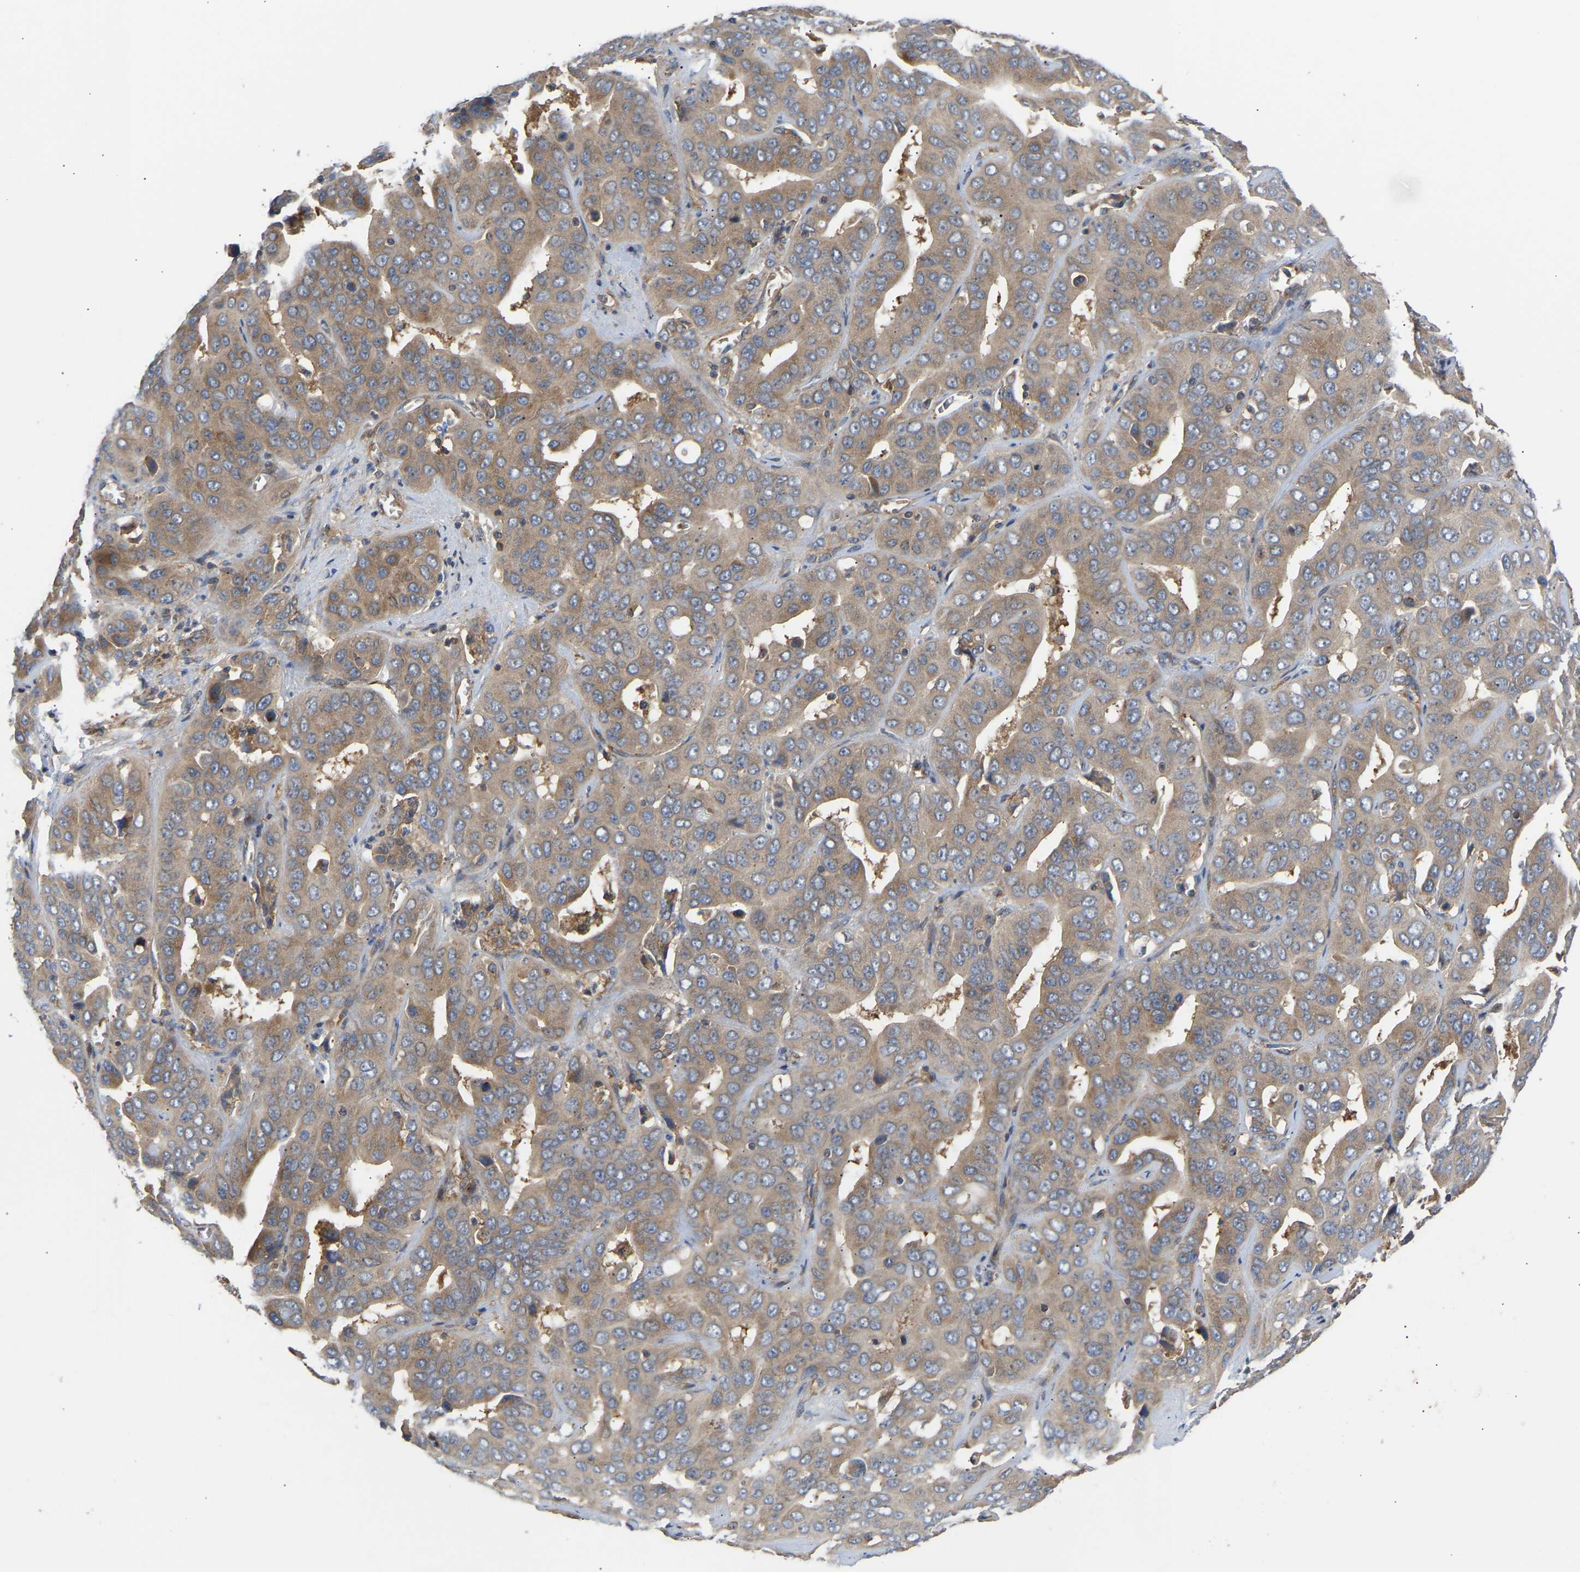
{"staining": {"intensity": "moderate", "quantity": ">75%", "location": "cytoplasmic/membranous"}, "tissue": "liver cancer", "cell_type": "Tumor cells", "image_type": "cancer", "snomed": [{"axis": "morphology", "description": "Cholangiocarcinoma"}, {"axis": "topography", "description": "Liver"}], "caption": "Tumor cells demonstrate moderate cytoplasmic/membranous staining in about >75% of cells in liver cancer.", "gene": "LAPTM4B", "patient": {"sex": "female", "age": 52}}